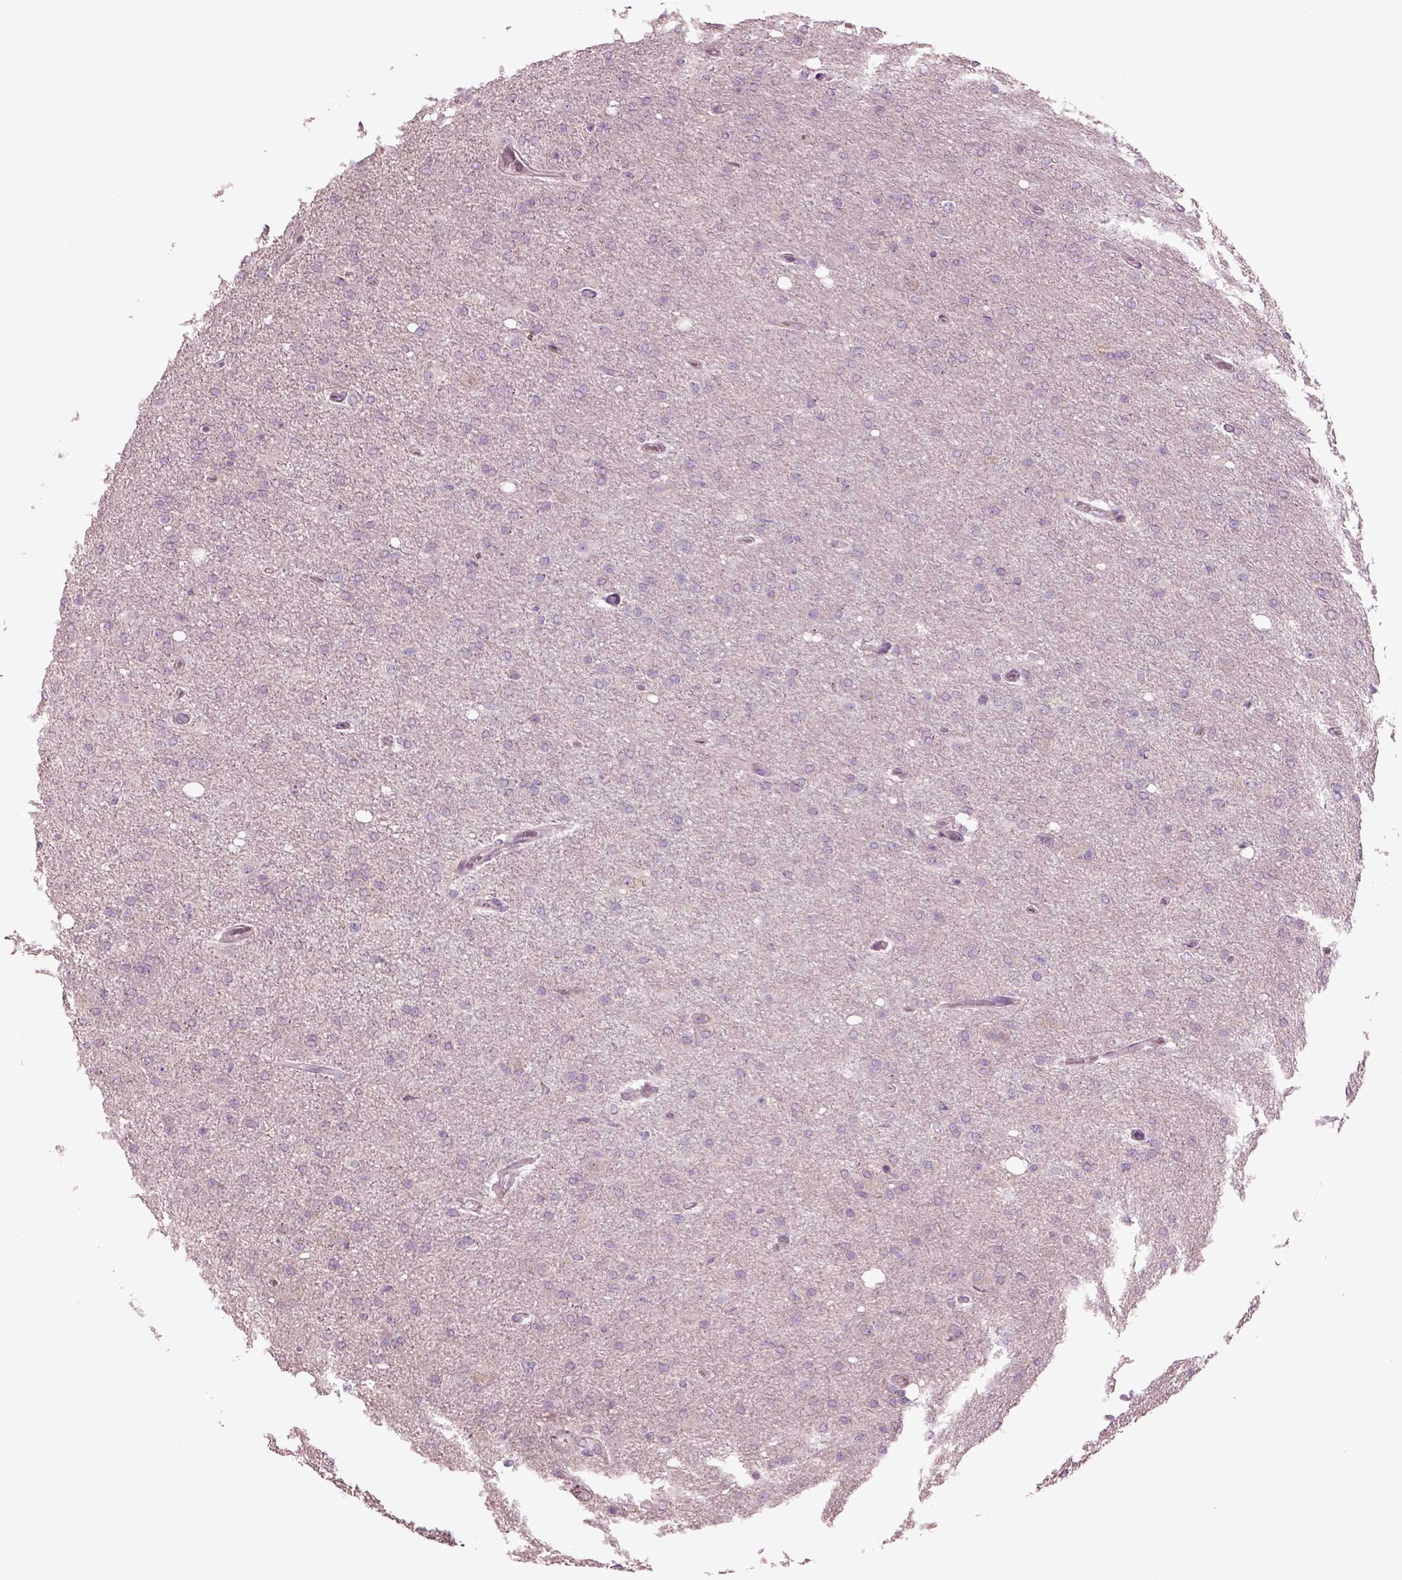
{"staining": {"intensity": "negative", "quantity": "none", "location": "none"}, "tissue": "glioma", "cell_type": "Tumor cells", "image_type": "cancer", "snomed": [{"axis": "morphology", "description": "Glioma, malignant, High grade"}, {"axis": "topography", "description": "Cerebral cortex"}], "caption": "Tumor cells are negative for protein expression in human glioma. Nuclei are stained in blue.", "gene": "SPATA7", "patient": {"sex": "male", "age": 70}}